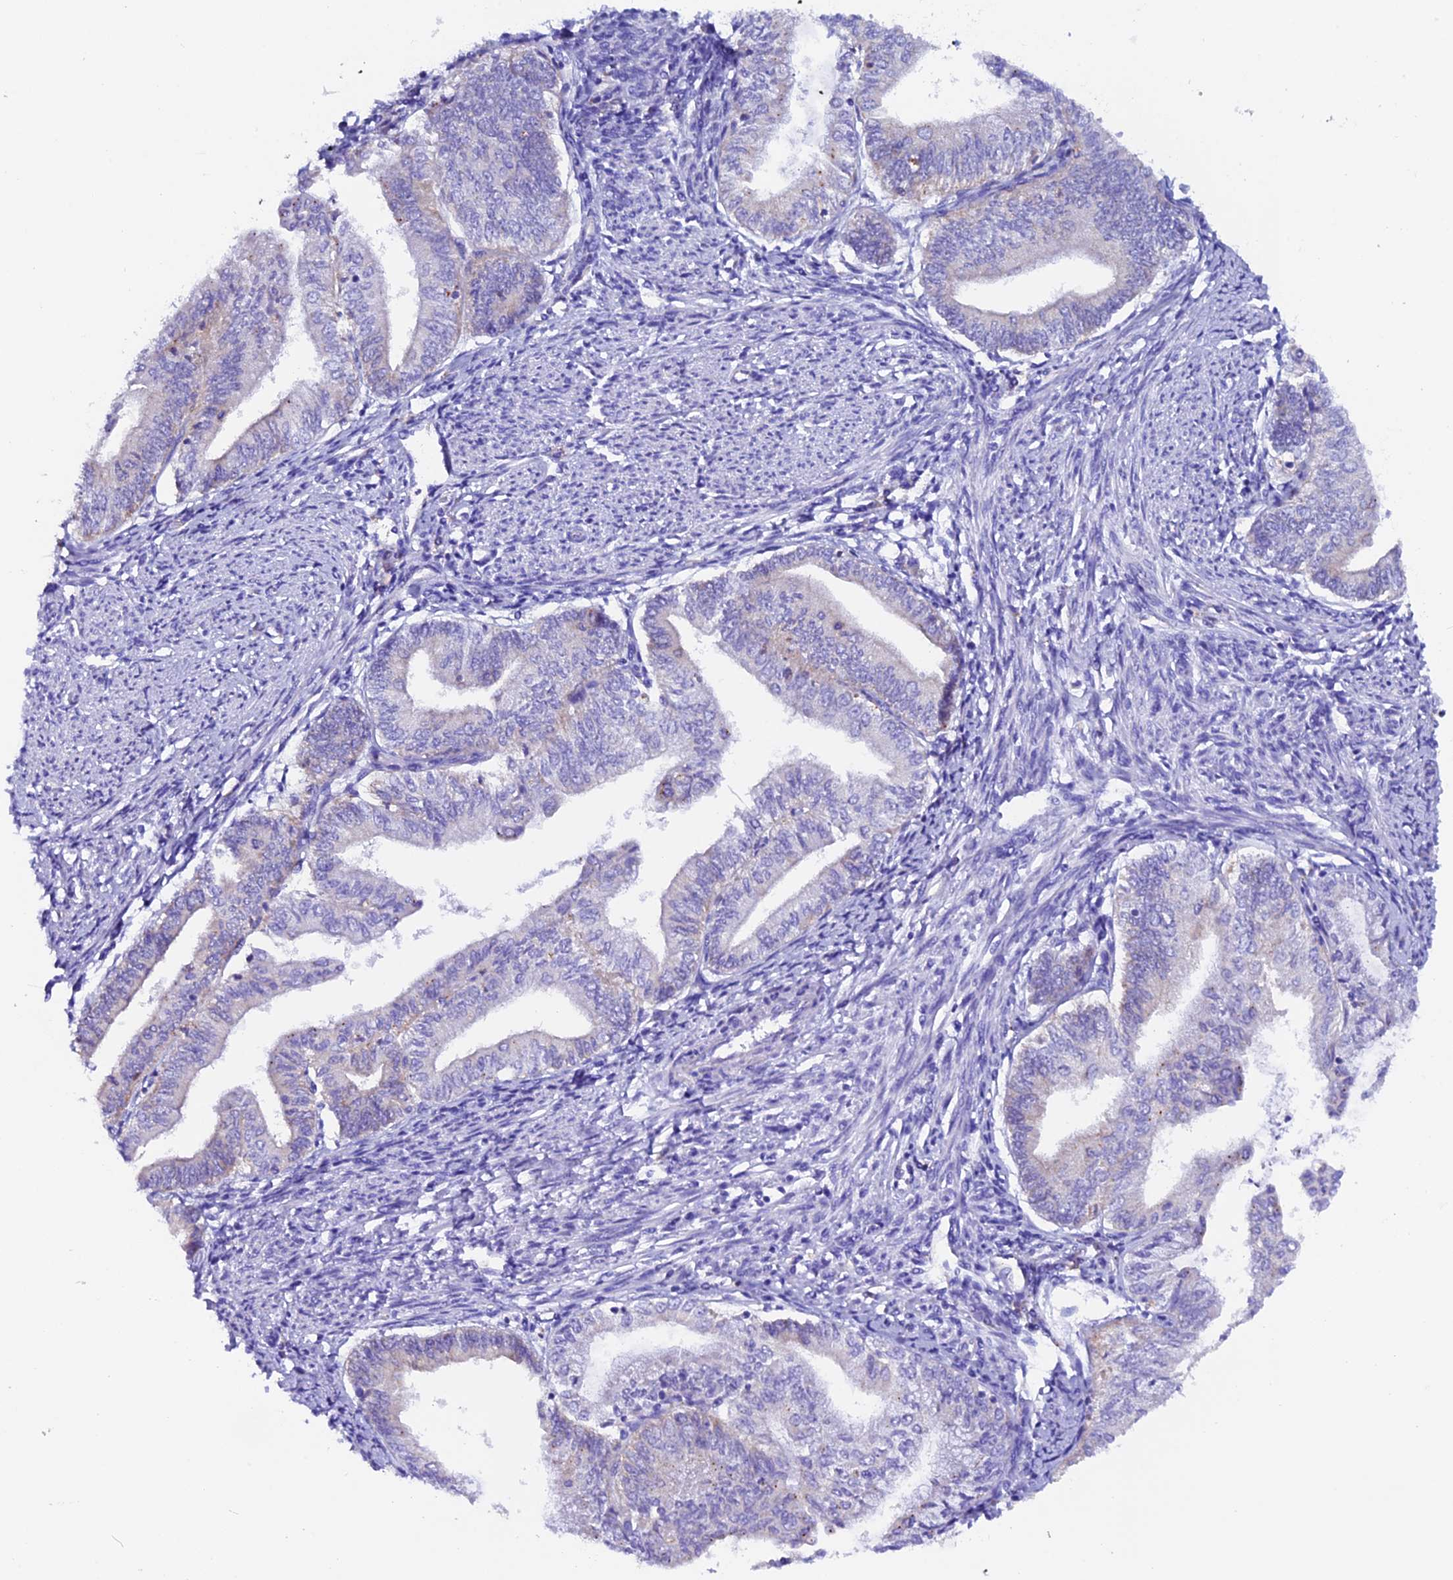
{"staining": {"intensity": "negative", "quantity": "none", "location": "none"}, "tissue": "endometrial cancer", "cell_type": "Tumor cells", "image_type": "cancer", "snomed": [{"axis": "morphology", "description": "Adenocarcinoma, NOS"}, {"axis": "topography", "description": "Endometrium"}], "caption": "This is a histopathology image of immunohistochemistry staining of adenocarcinoma (endometrial), which shows no staining in tumor cells. The staining is performed using DAB brown chromogen with nuclei counter-stained in using hematoxylin.", "gene": "COMTD1", "patient": {"sex": "female", "age": 66}}